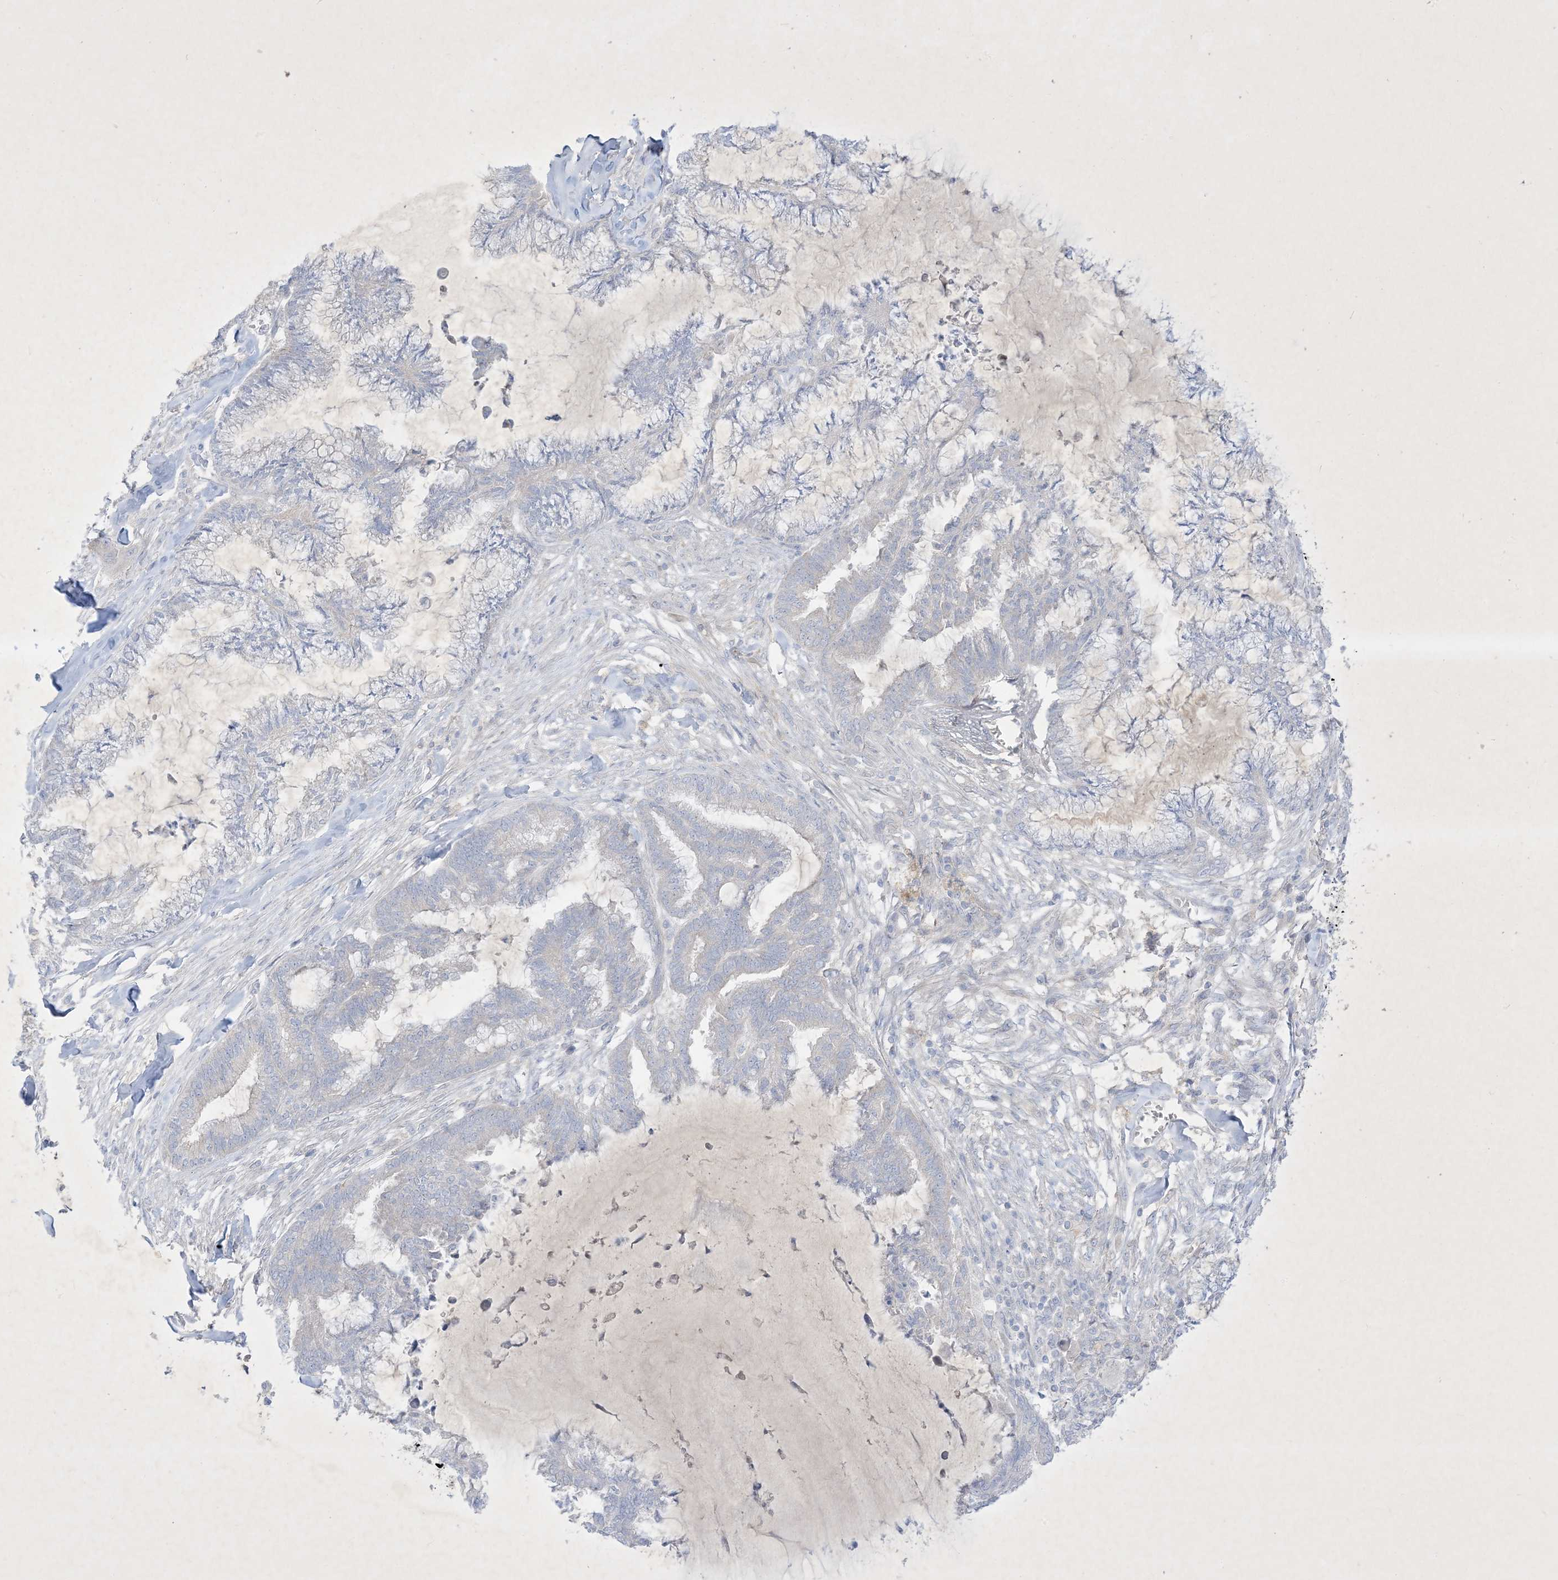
{"staining": {"intensity": "negative", "quantity": "none", "location": "none"}, "tissue": "endometrial cancer", "cell_type": "Tumor cells", "image_type": "cancer", "snomed": [{"axis": "morphology", "description": "Adenocarcinoma, NOS"}, {"axis": "topography", "description": "Endometrium"}], "caption": "This is an immunohistochemistry (IHC) image of human adenocarcinoma (endometrial). There is no positivity in tumor cells.", "gene": "PLEKHA3", "patient": {"sex": "female", "age": 86}}